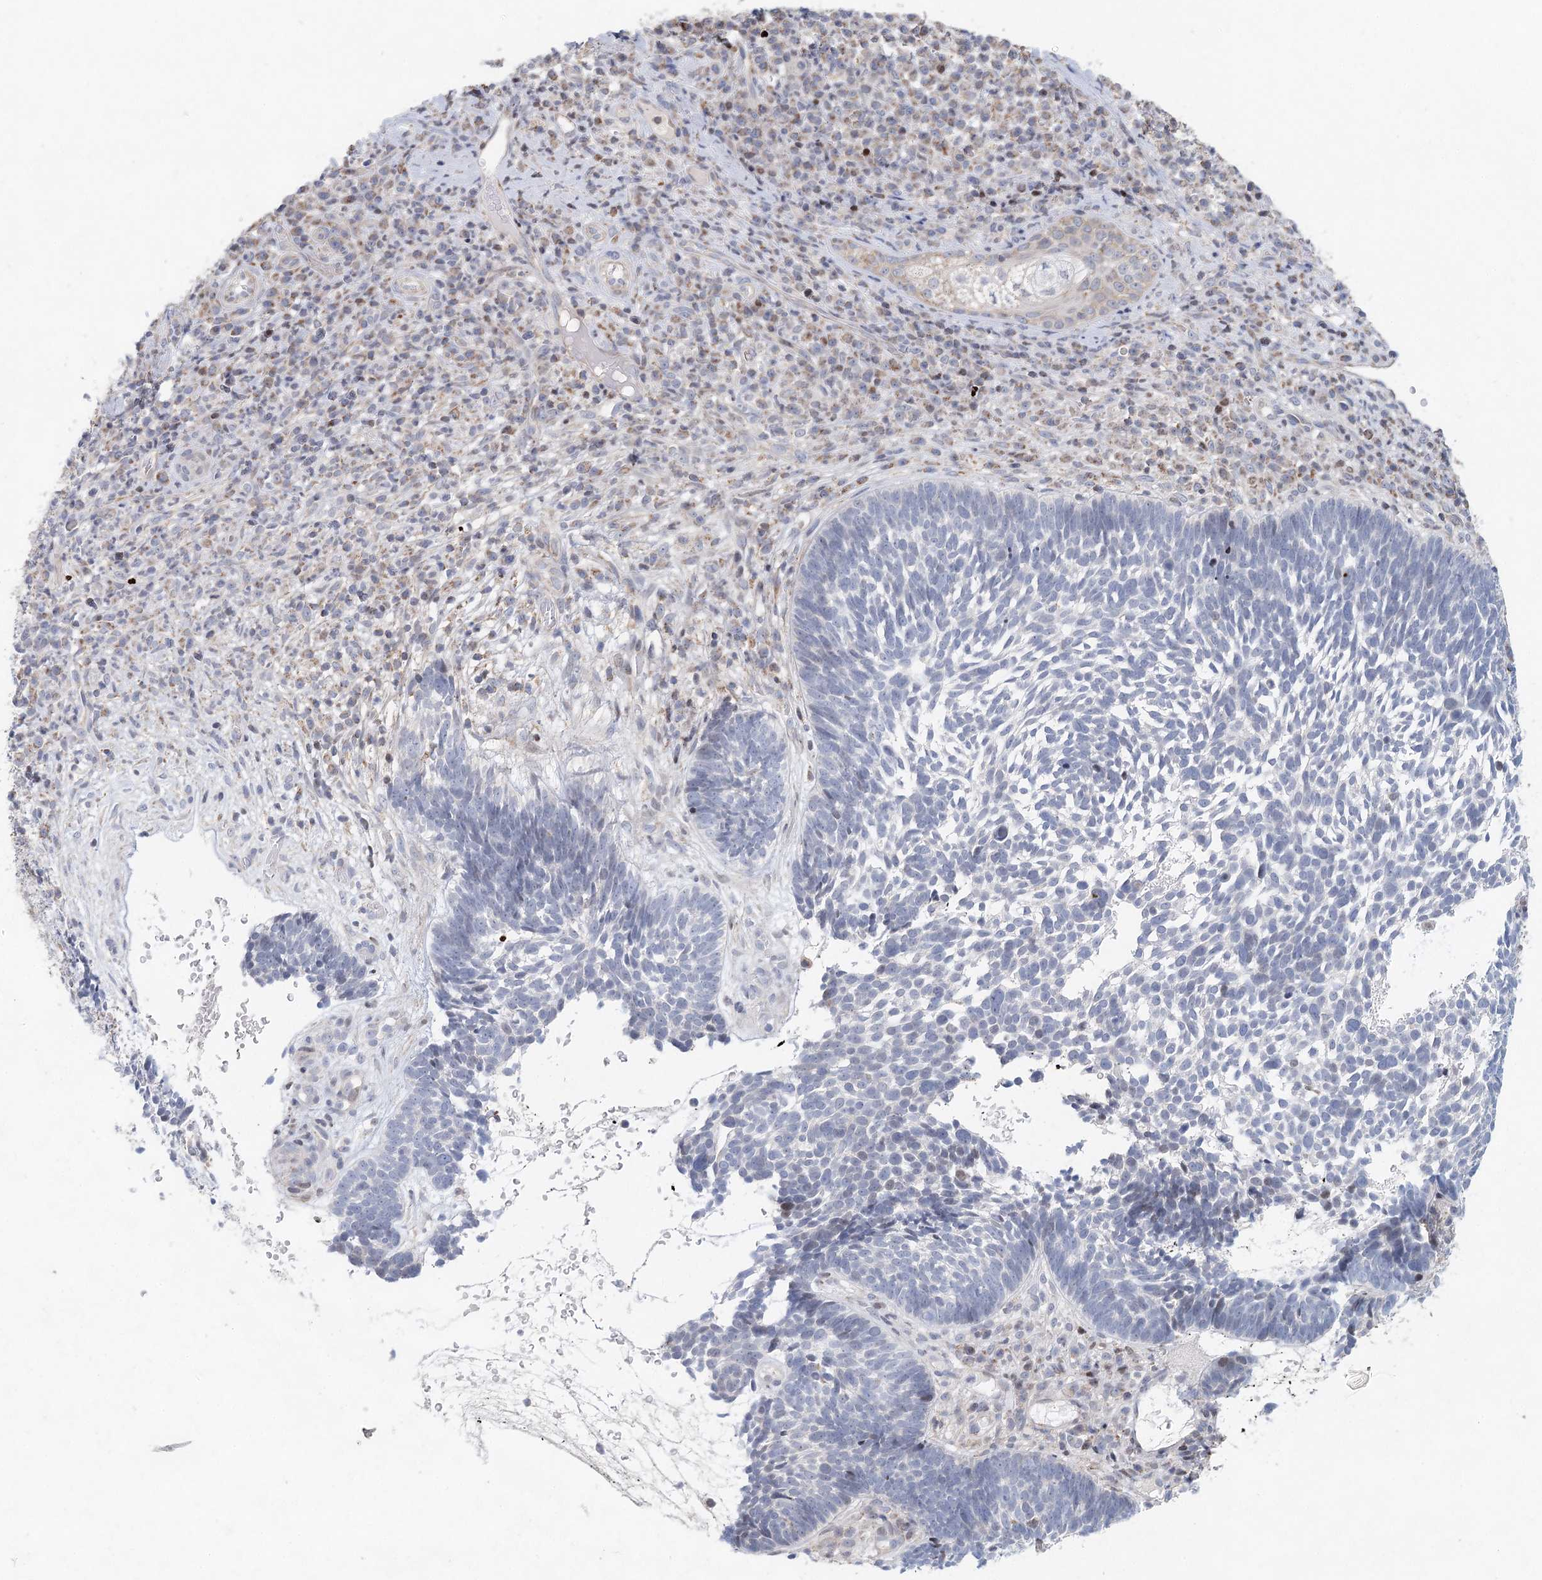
{"staining": {"intensity": "negative", "quantity": "none", "location": "none"}, "tissue": "skin cancer", "cell_type": "Tumor cells", "image_type": "cancer", "snomed": [{"axis": "morphology", "description": "Basal cell carcinoma"}, {"axis": "topography", "description": "Skin"}], "caption": "Immunohistochemistry of skin cancer (basal cell carcinoma) demonstrates no expression in tumor cells.", "gene": "XPO6", "patient": {"sex": "male", "age": 88}}